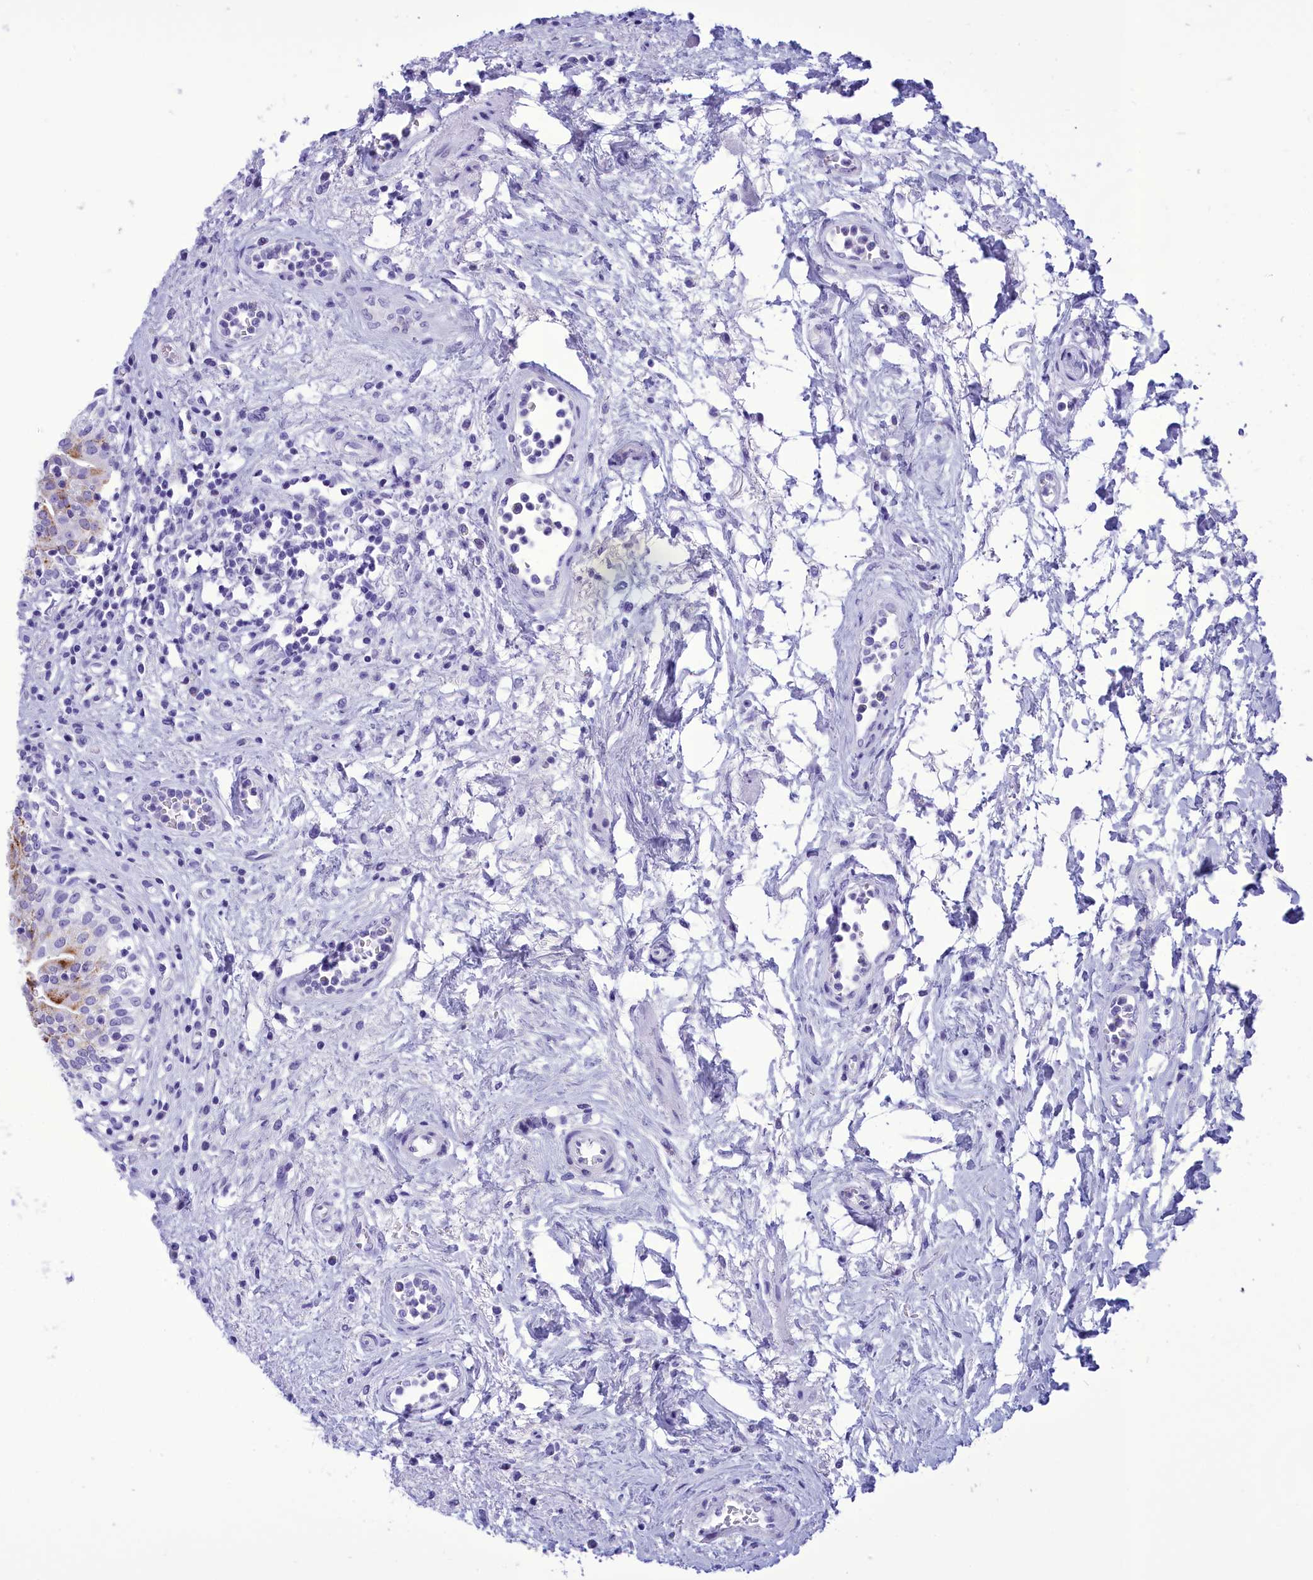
{"staining": {"intensity": "moderate", "quantity": "25%-75%", "location": "cytoplasmic/membranous"}, "tissue": "urinary bladder", "cell_type": "Urothelial cells", "image_type": "normal", "snomed": [{"axis": "morphology", "description": "Normal tissue, NOS"}, {"axis": "morphology", "description": "Inflammation, NOS"}, {"axis": "topography", "description": "Urinary bladder"}], "caption": "Immunohistochemical staining of normal urinary bladder exhibits 25%-75% levels of moderate cytoplasmic/membranous protein positivity in about 25%-75% of urothelial cells. The staining is performed using DAB brown chromogen to label protein expression. The nuclei are counter-stained blue using hematoxylin.", "gene": "BRI3", "patient": {"sex": "male", "age": 63}}